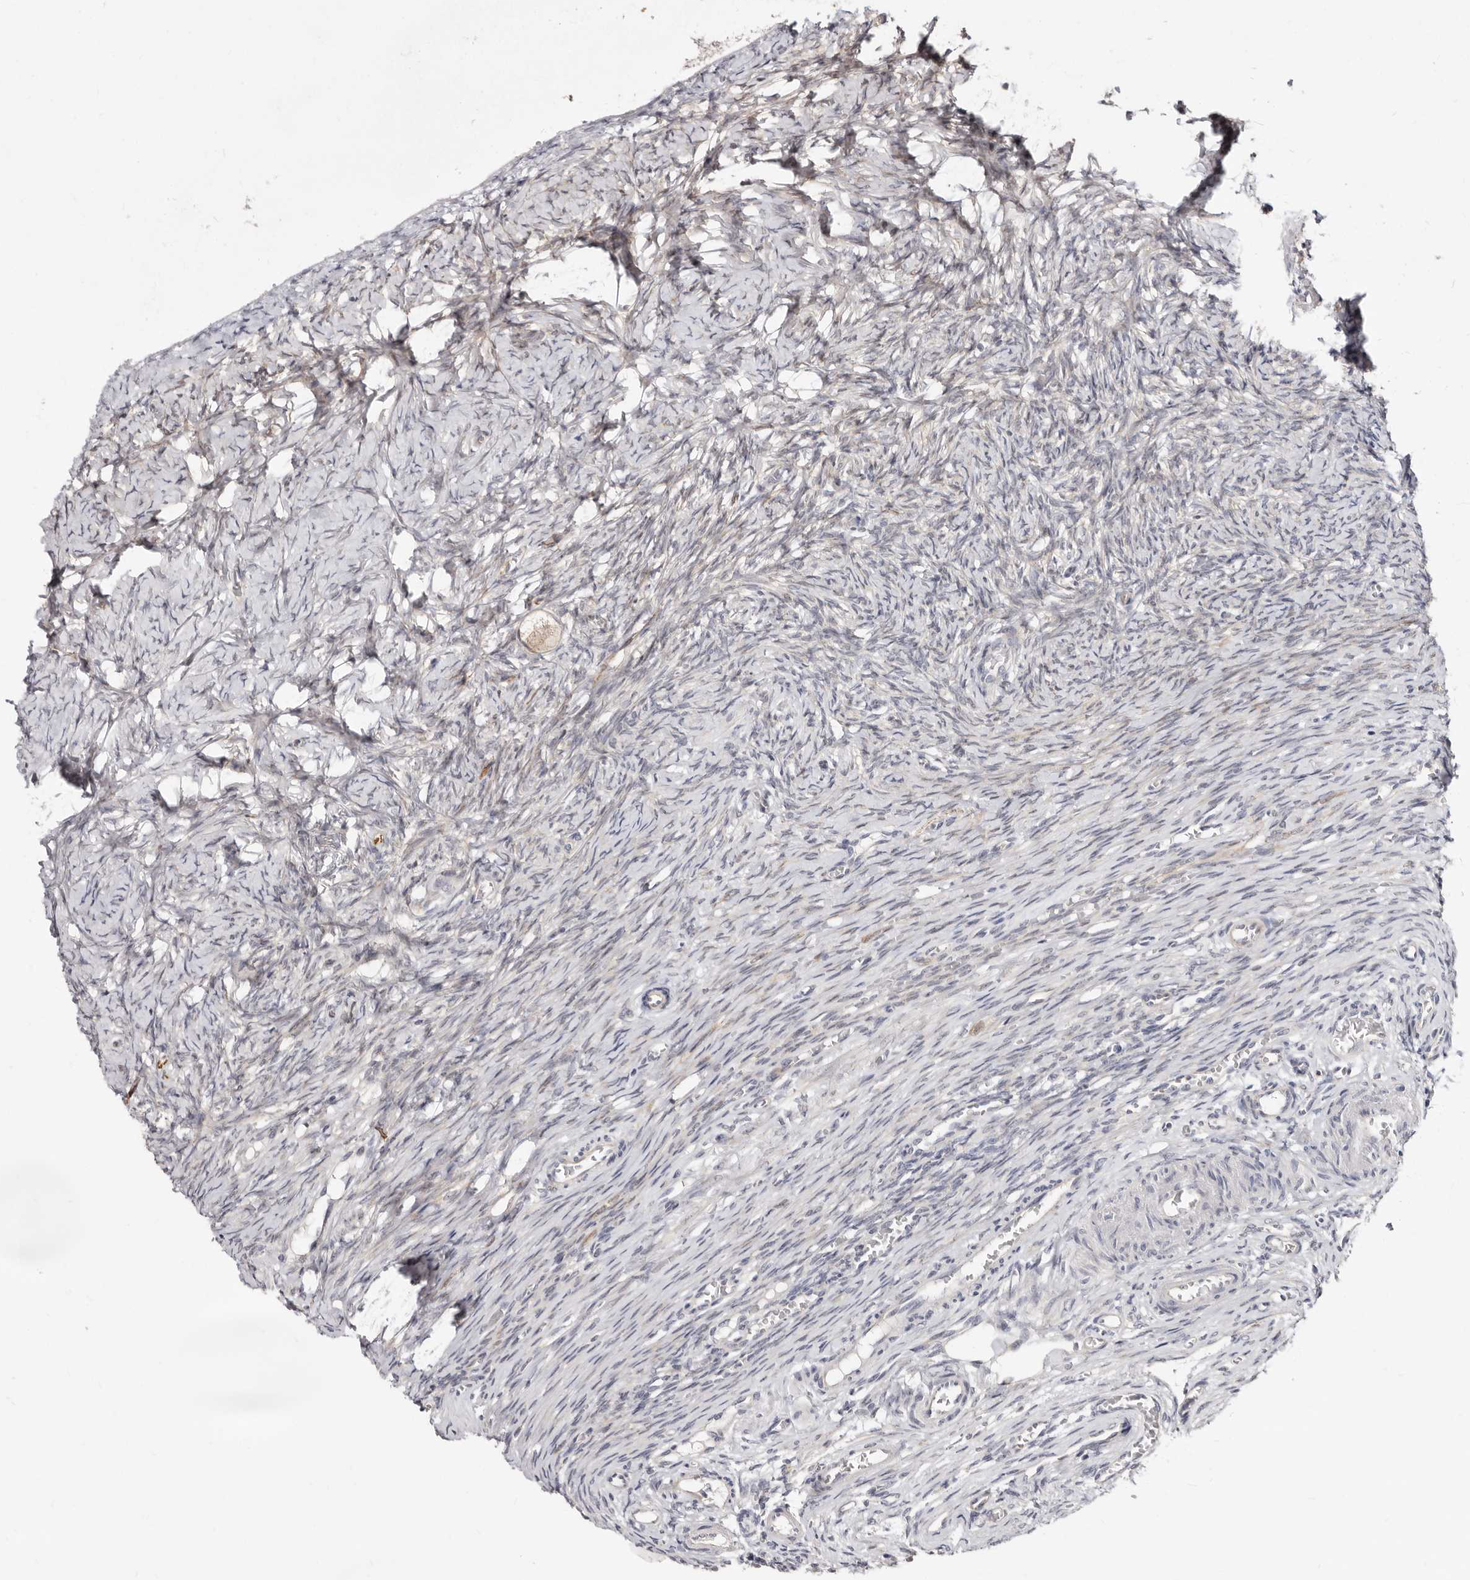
{"staining": {"intensity": "weak", "quantity": "<25%", "location": "cytoplasmic/membranous"}, "tissue": "ovary", "cell_type": "Follicle cells", "image_type": "normal", "snomed": [{"axis": "morphology", "description": "Adenocarcinoma, NOS"}, {"axis": "topography", "description": "Endometrium"}], "caption": "High magnification brightfield microscopy of benign ovary stained with DAB (3,3'-diaminobenzidine) (brown) and counterstained with hematoxylin (blue): follicle cells show no significant expression. Brightfield microscopy of IHC stained with DAB (brown) and hematoxylin (blue), captured at high magnification.", "gene": "KLHL4", "patient": {"sex": "female", "age": 32}}